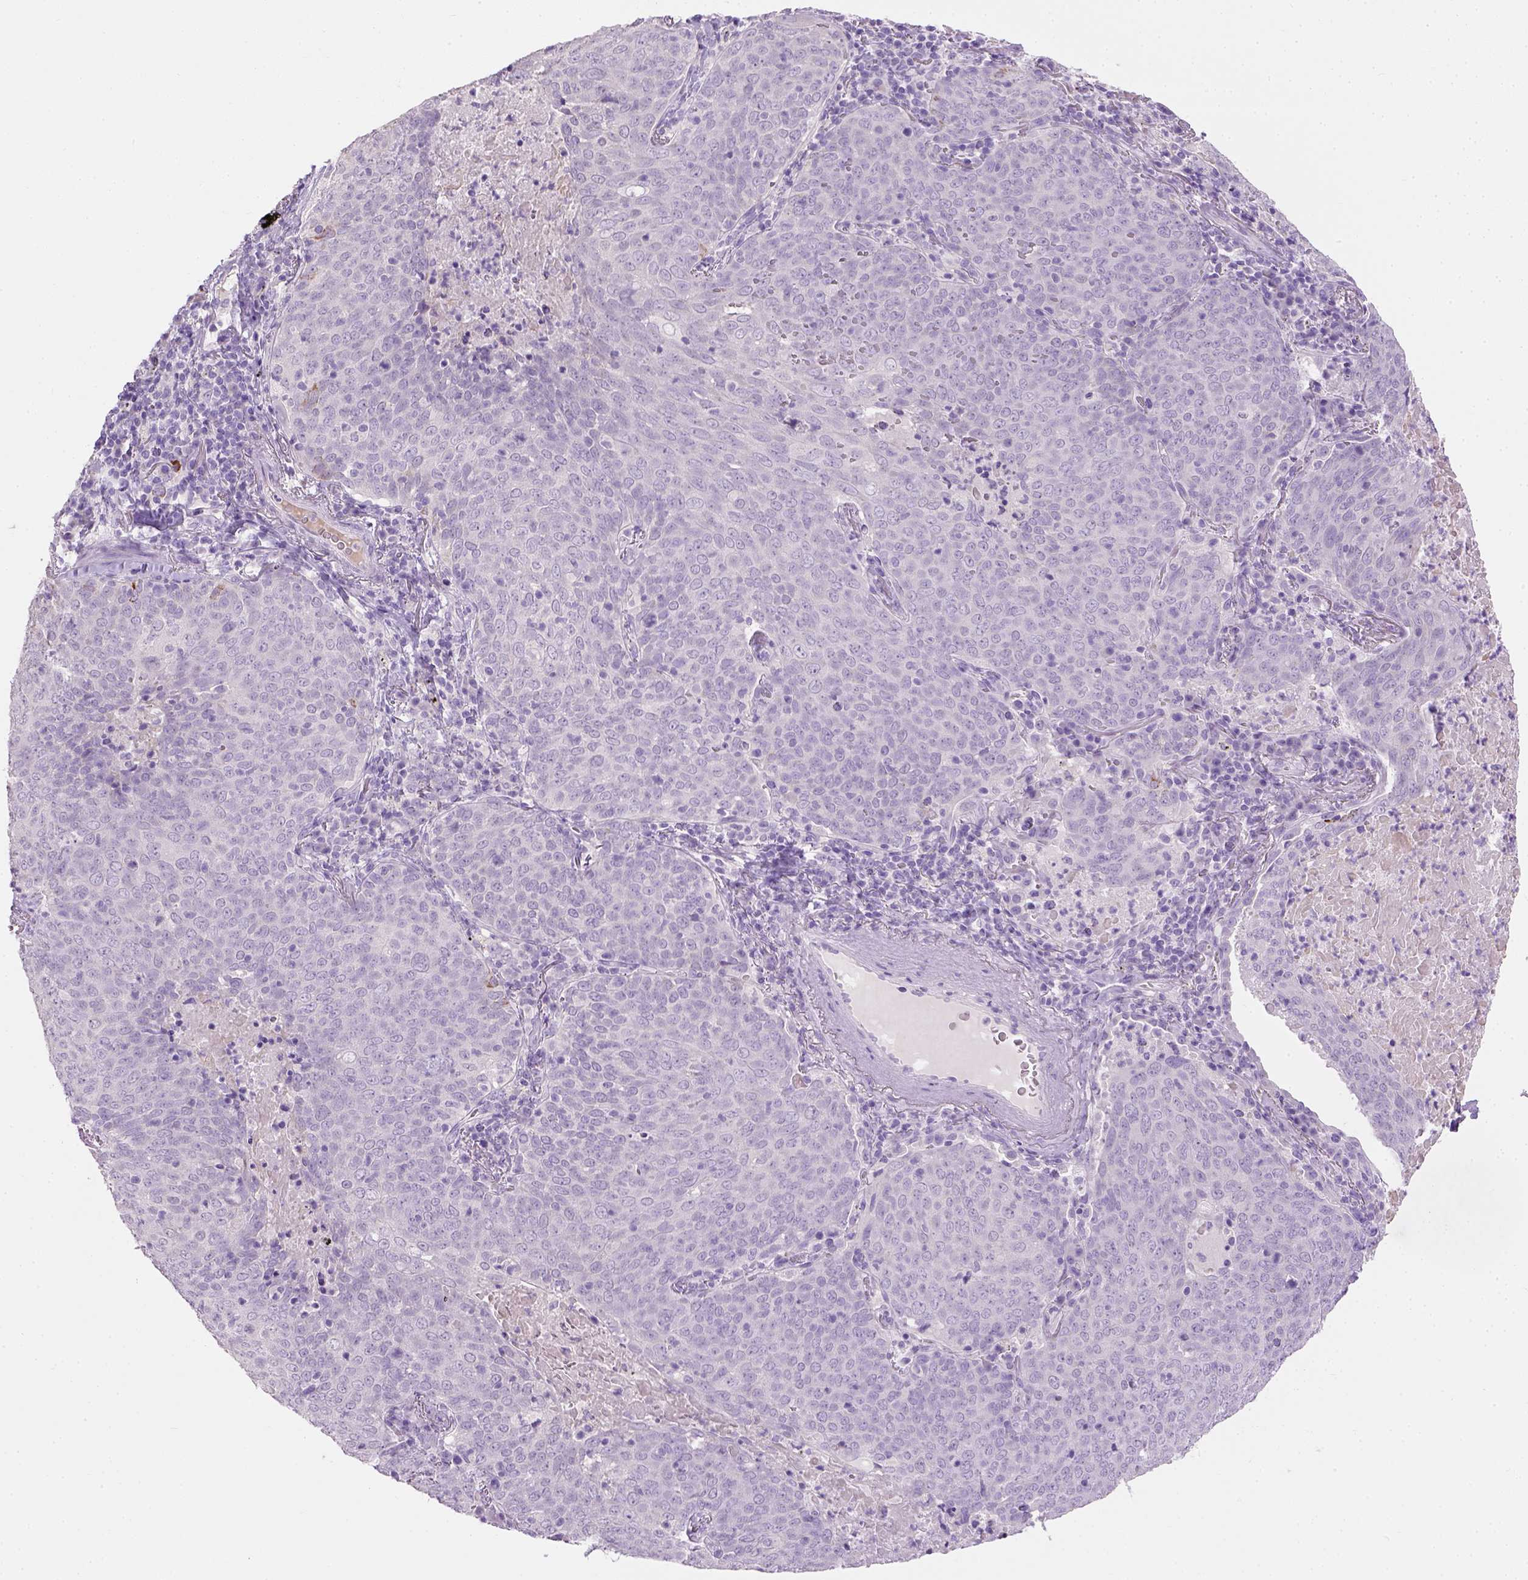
{"staining": {"intensity": "negative", "quantity": "none", "location": "none"}, "tissue": "lung cancer", "cell_type": "Tumor cells", "image_type": "cancer", "snomed": [{"axis": "morphology", "description": "Squamous cell carcinoma, NOS"}, {"axis": "topography", "description": "Lung"}], "caption": "Photomicrograph shows no significant protein positivity in tumor cells of lung cancer.", "gene": "CYP24A1", "patient": {"sex": "male", "age": 82}}